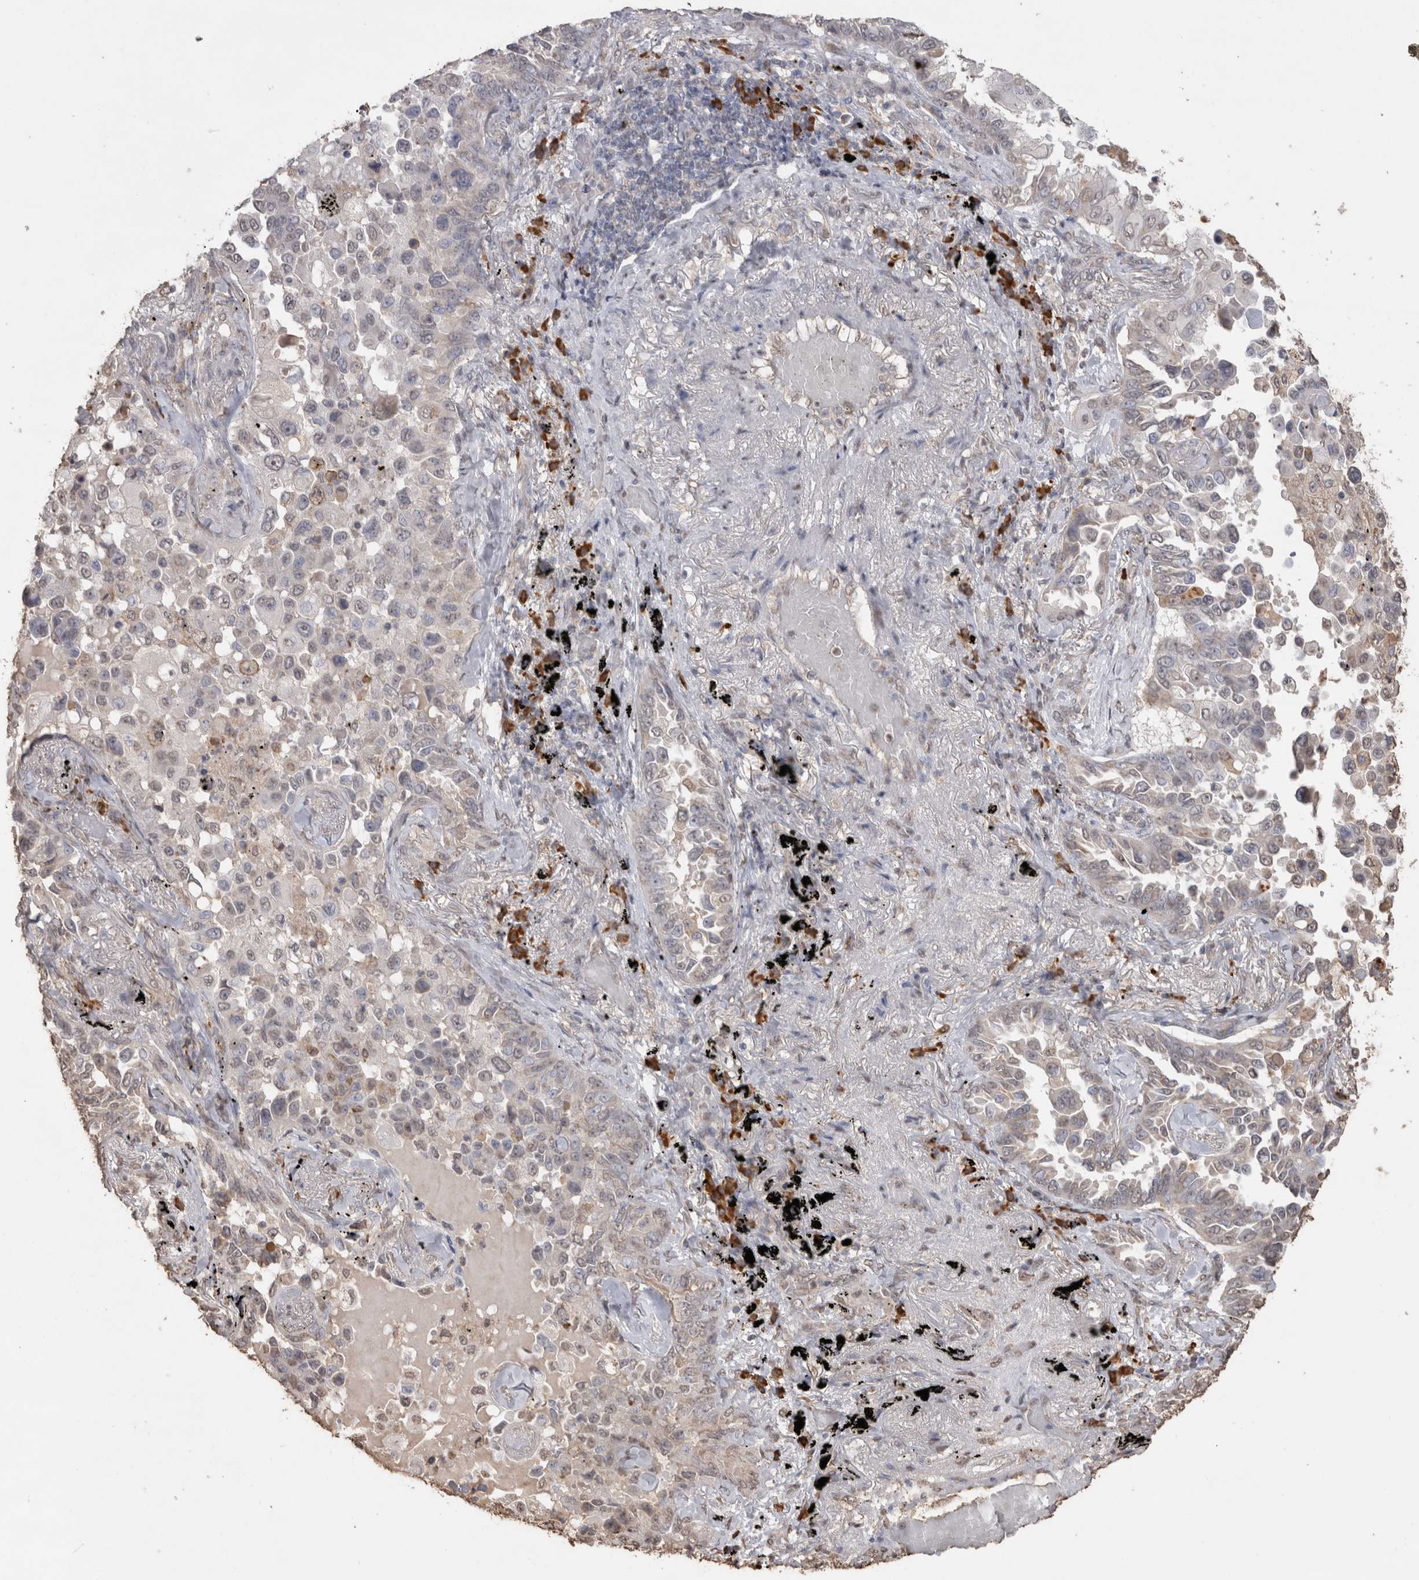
{"staining": {"intensity": "weak", "quantity": "25%-75%", "location": "cytoplasmic/membranous,nuclear"}, "tissue": "lung cancer", "cell_type": "Tumor cells", "image_type": "cancer", "snomed": [{"axis": "morphology", "description": "Adenocarcinoma, NOS"}, {"axis": "topography", "description": "Lung"}], "caption": "High-magnification brightfield microscopy of lung adenocarcinoma stained with DAB (3,3'-diaminobenzidine) (brown) and counterstained with hematoxylin (blue). tumor cells exhibit weak cytoplasmic/membranous and nuclear expression is seen in about25%-75% of cells. (Brightfield microscopy of DAB IHC at high magnification).", "gene": "CRELD2", "patient": {"sex": "female", "age": 67}}